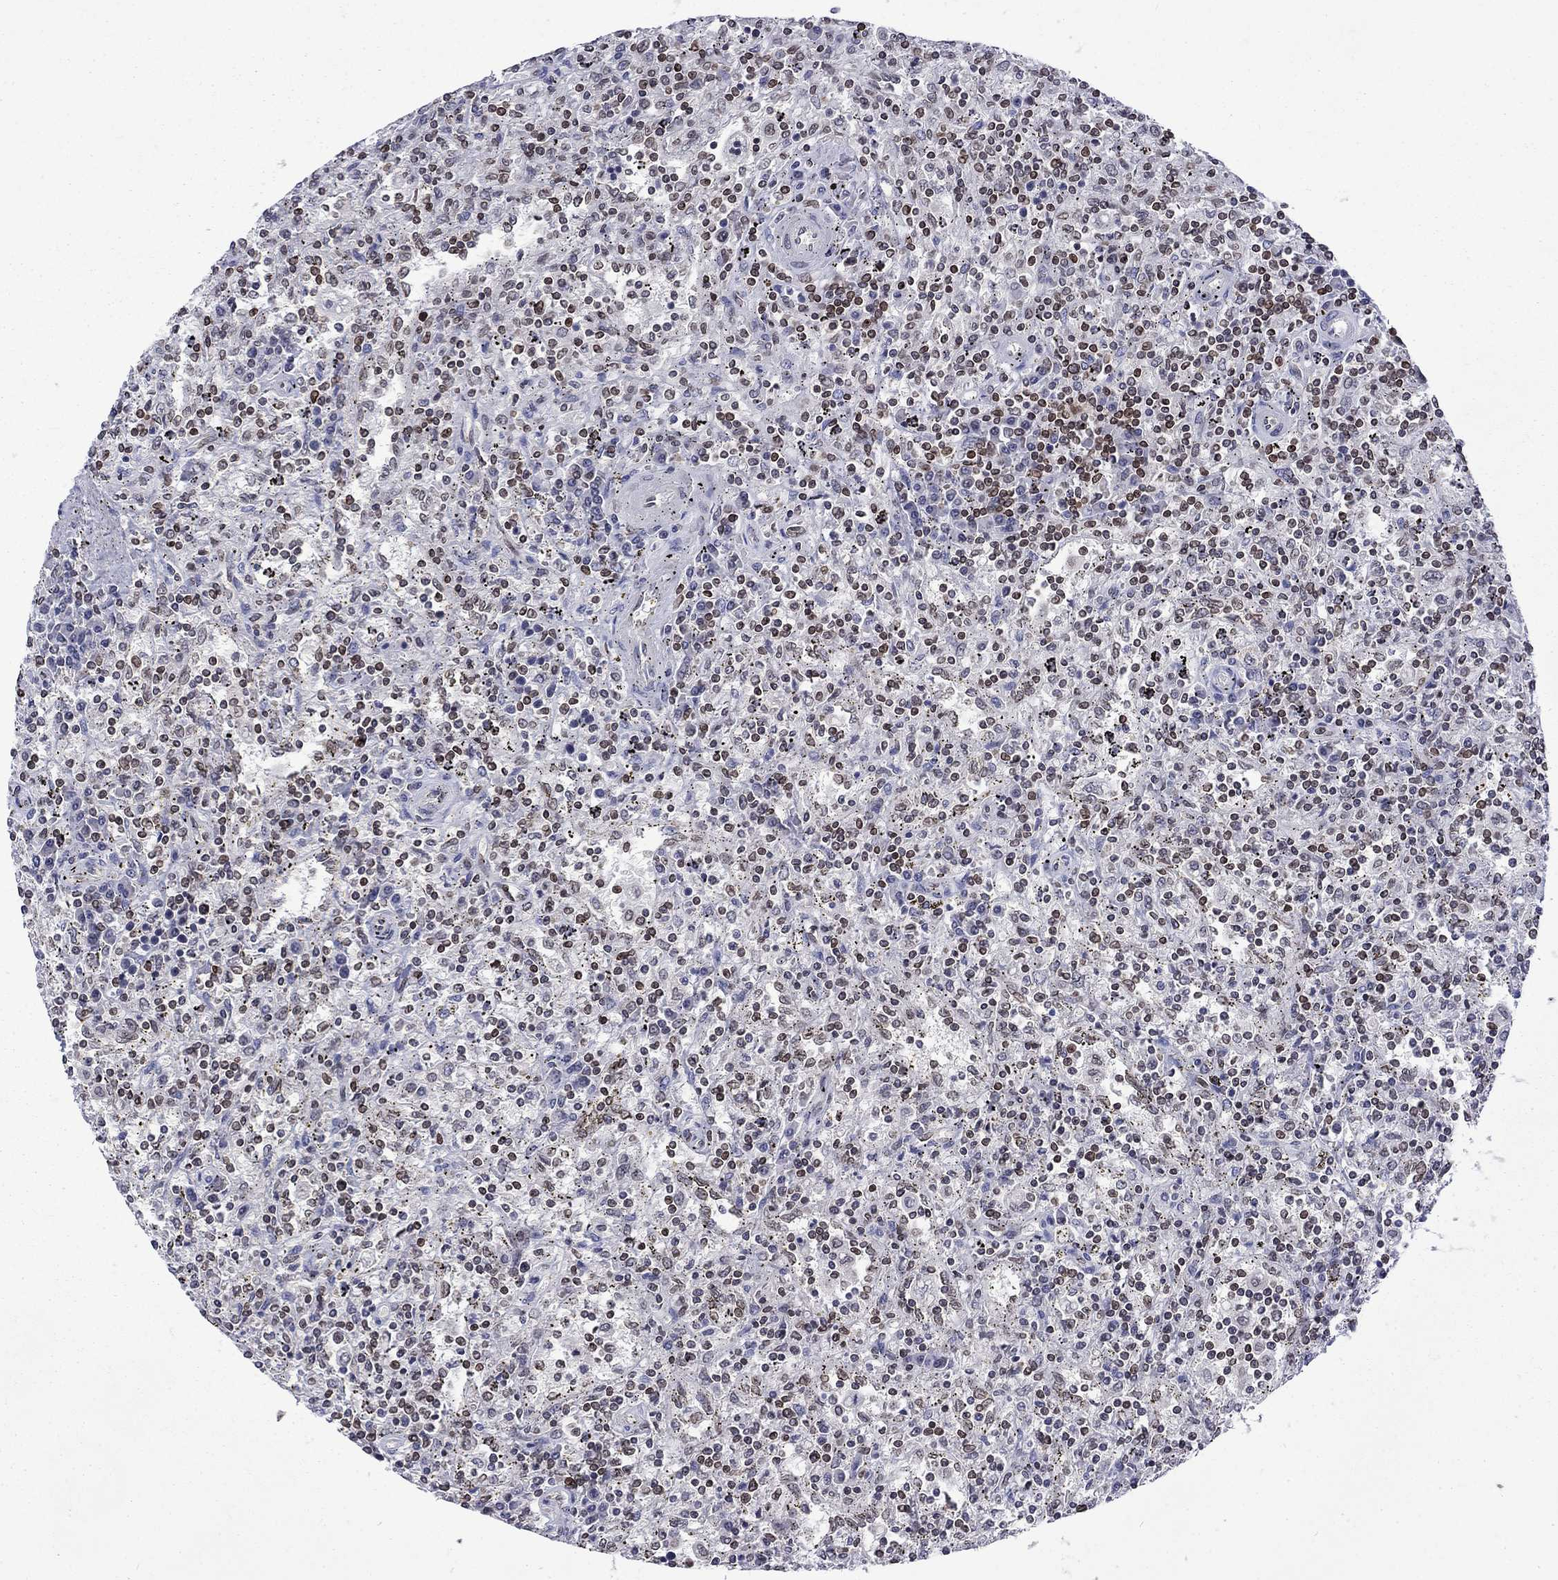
{"staining": {"intensity": "strong", "quantity": "25%-75%", "location": "cytoplasmic/membranous,nuclear"}, "tissue": "lymphoma", "cell_type": "Tumor cells", "image_type": "cancer", "snomed": [{"axis": "morphology", "description": "Malignant lymphoma, non-Hodgkin's type, Low grade"}, {"axis": "topography", "description": "Spleen"}], "caption": "Lymphoma stained with DAB IHC displays high levels of strong cytoplasmic/membranous and nuclear staining in about 25%-75% of tumor cells.", "gene": "SLA", "patient": {"sex": "male", "age": 62}}